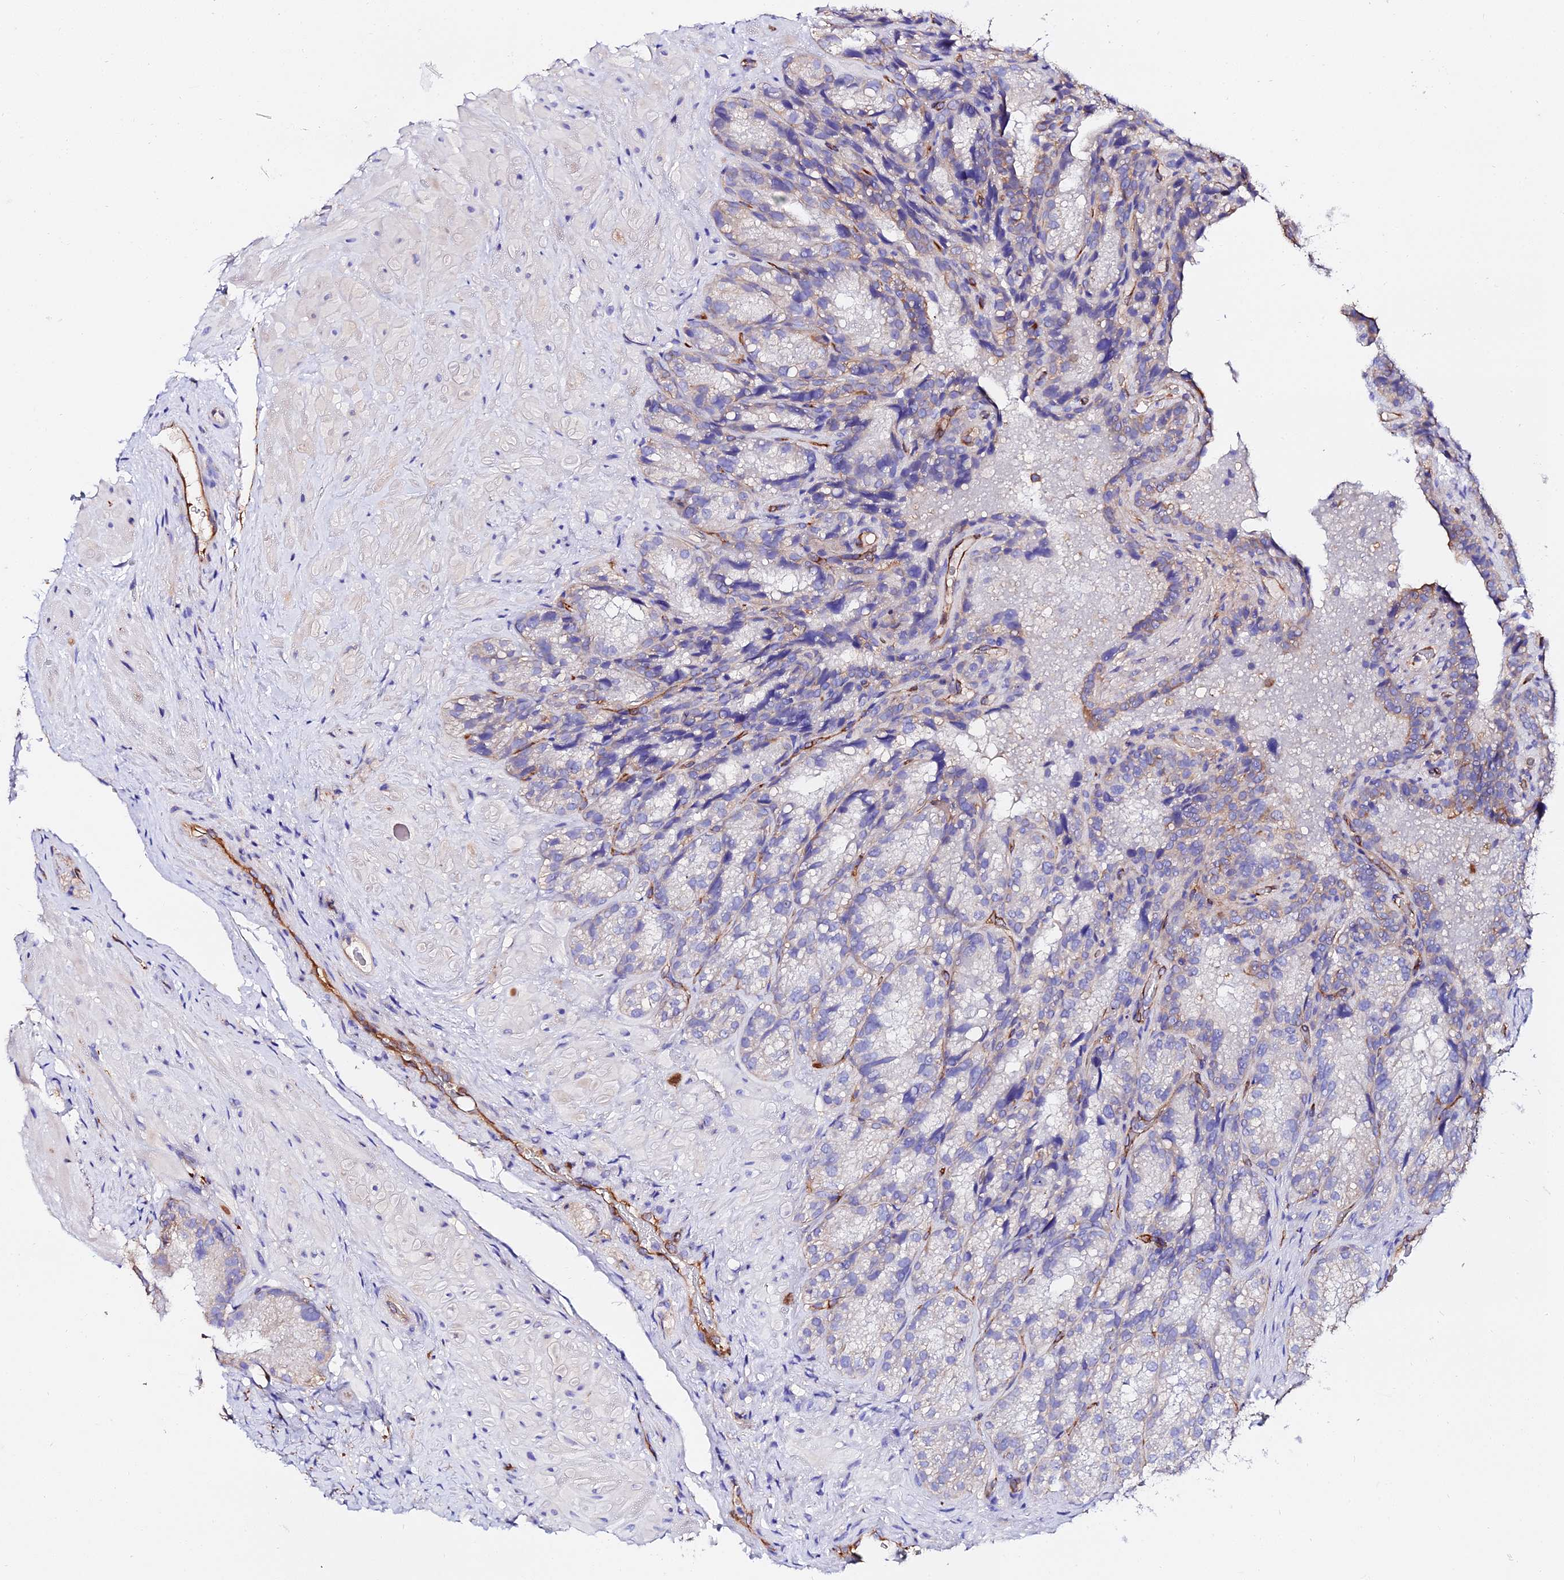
{"staining": {"intensity": "moderate", "quantity": "<25%", "location": "cytoplasmic/membranous"}, "tissue": "seminal vesicle", "cell_type": "Glandular cells", "image_type": "normal", "snomed": [{"axis": "morphology", "description": "Normal tissue, NOS"}, {"axis": "topography", "description": "Seminal veicle"}], "caption": "Moderate cytoplasmic/membranous protein expression is present in about <25% of glandular cells in seminal vesicle.", "gene": "DAW1", "patient": {"sex": "male", "age": 58}}